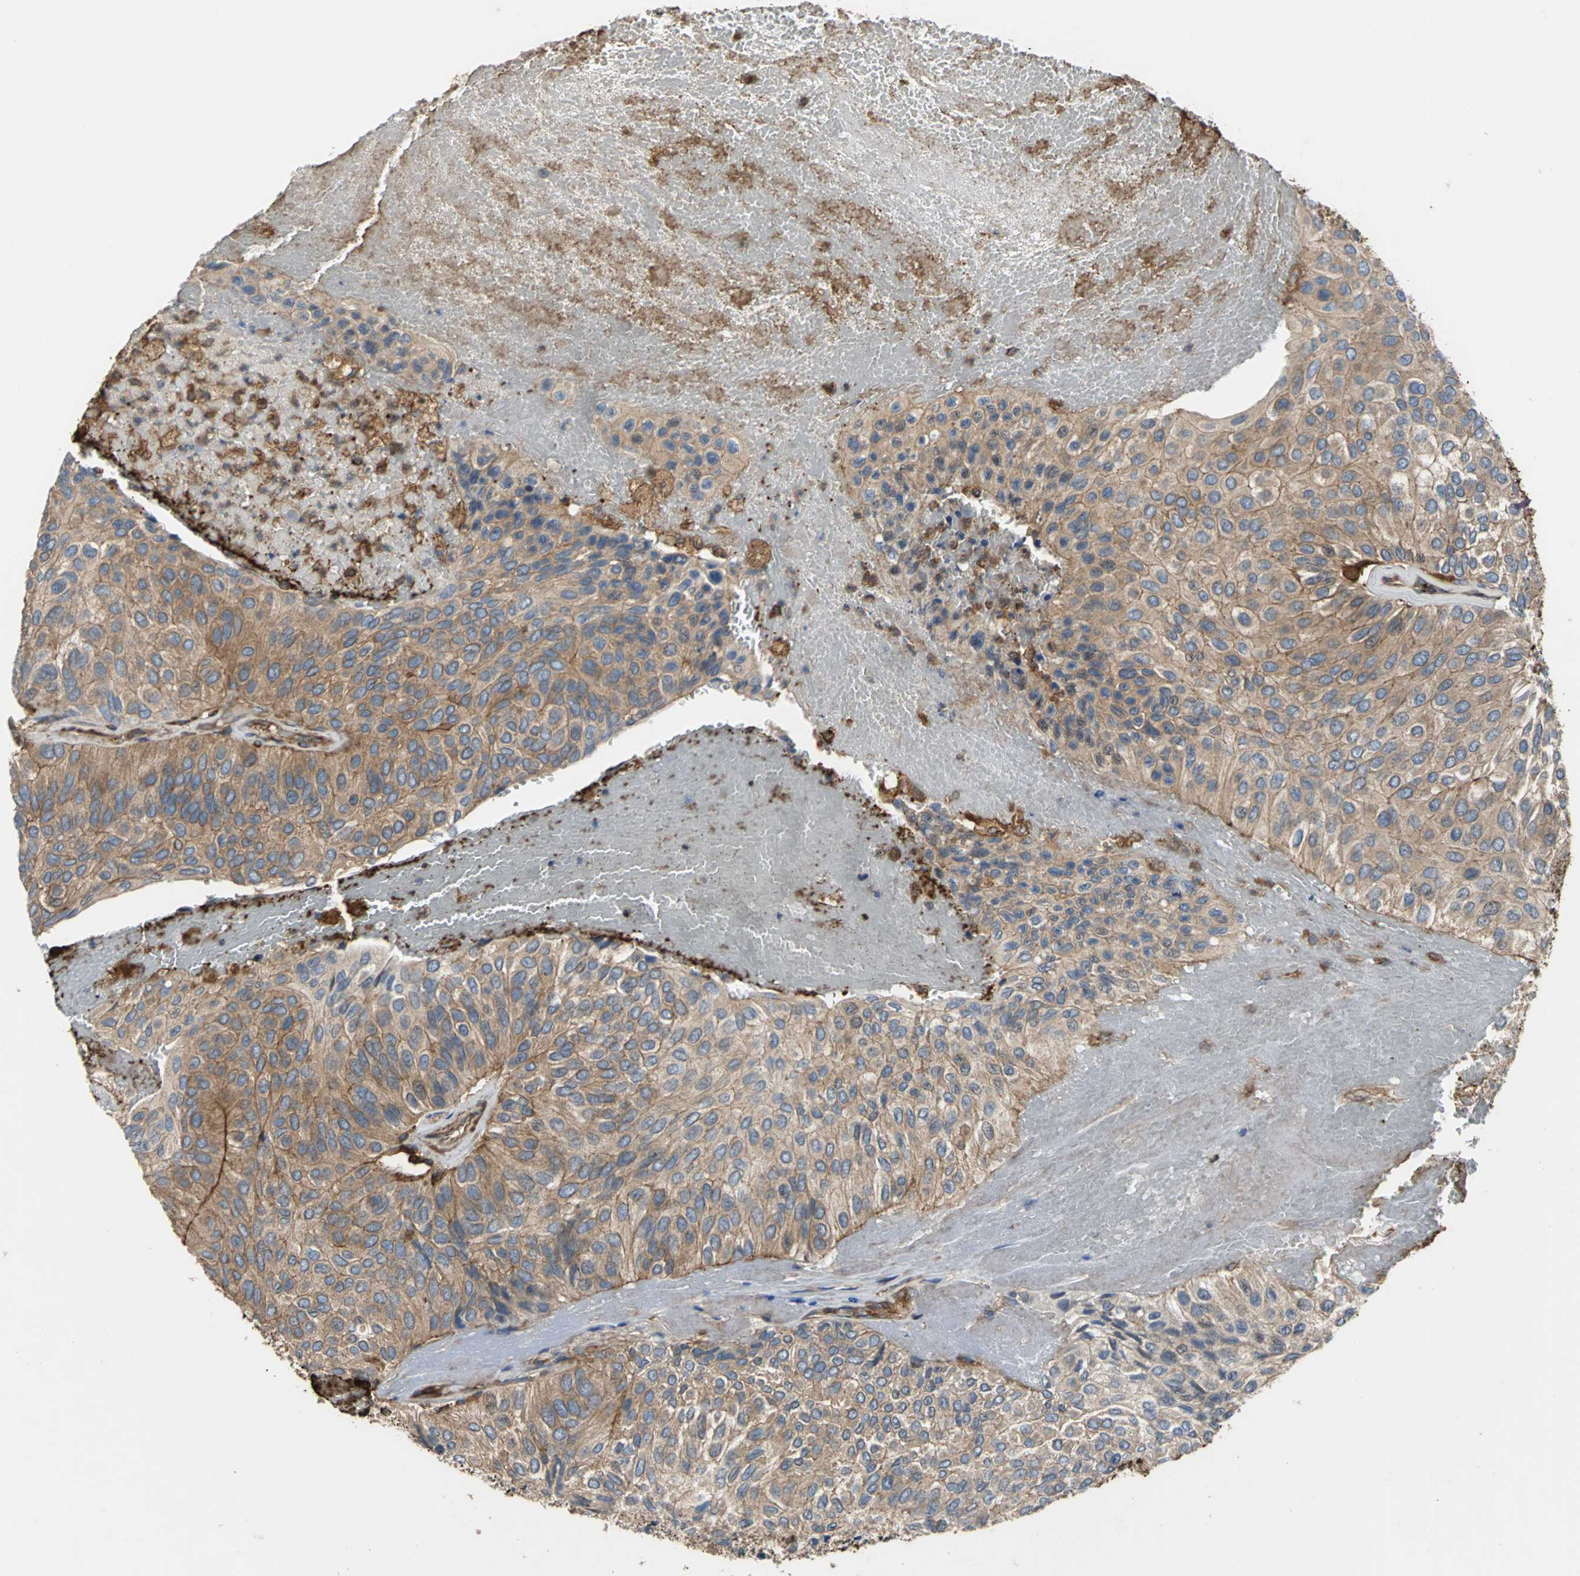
{"staining": {"intensity": "weak", "quantity": ">75%", "location": "cytoplasmic/membranous"}, "tissue": "urothelial cancer", "cell_type": "Tumor cells", "image_type": "cancer", "snomed": [{"axis": "morphology", "description": "Urothelial carcinoma, High grade"}, {"axis": "topography", "description": "Urinary bladder"}], "caption": "A high-resolution photomicrograph shows IHC staining of urothelial cancer, which exhibits weak cytoplasmic/membranous staining in about >75% of tumor cells.", "gene": "TLN1", "patient": {"sex": "male", "age": 66}}